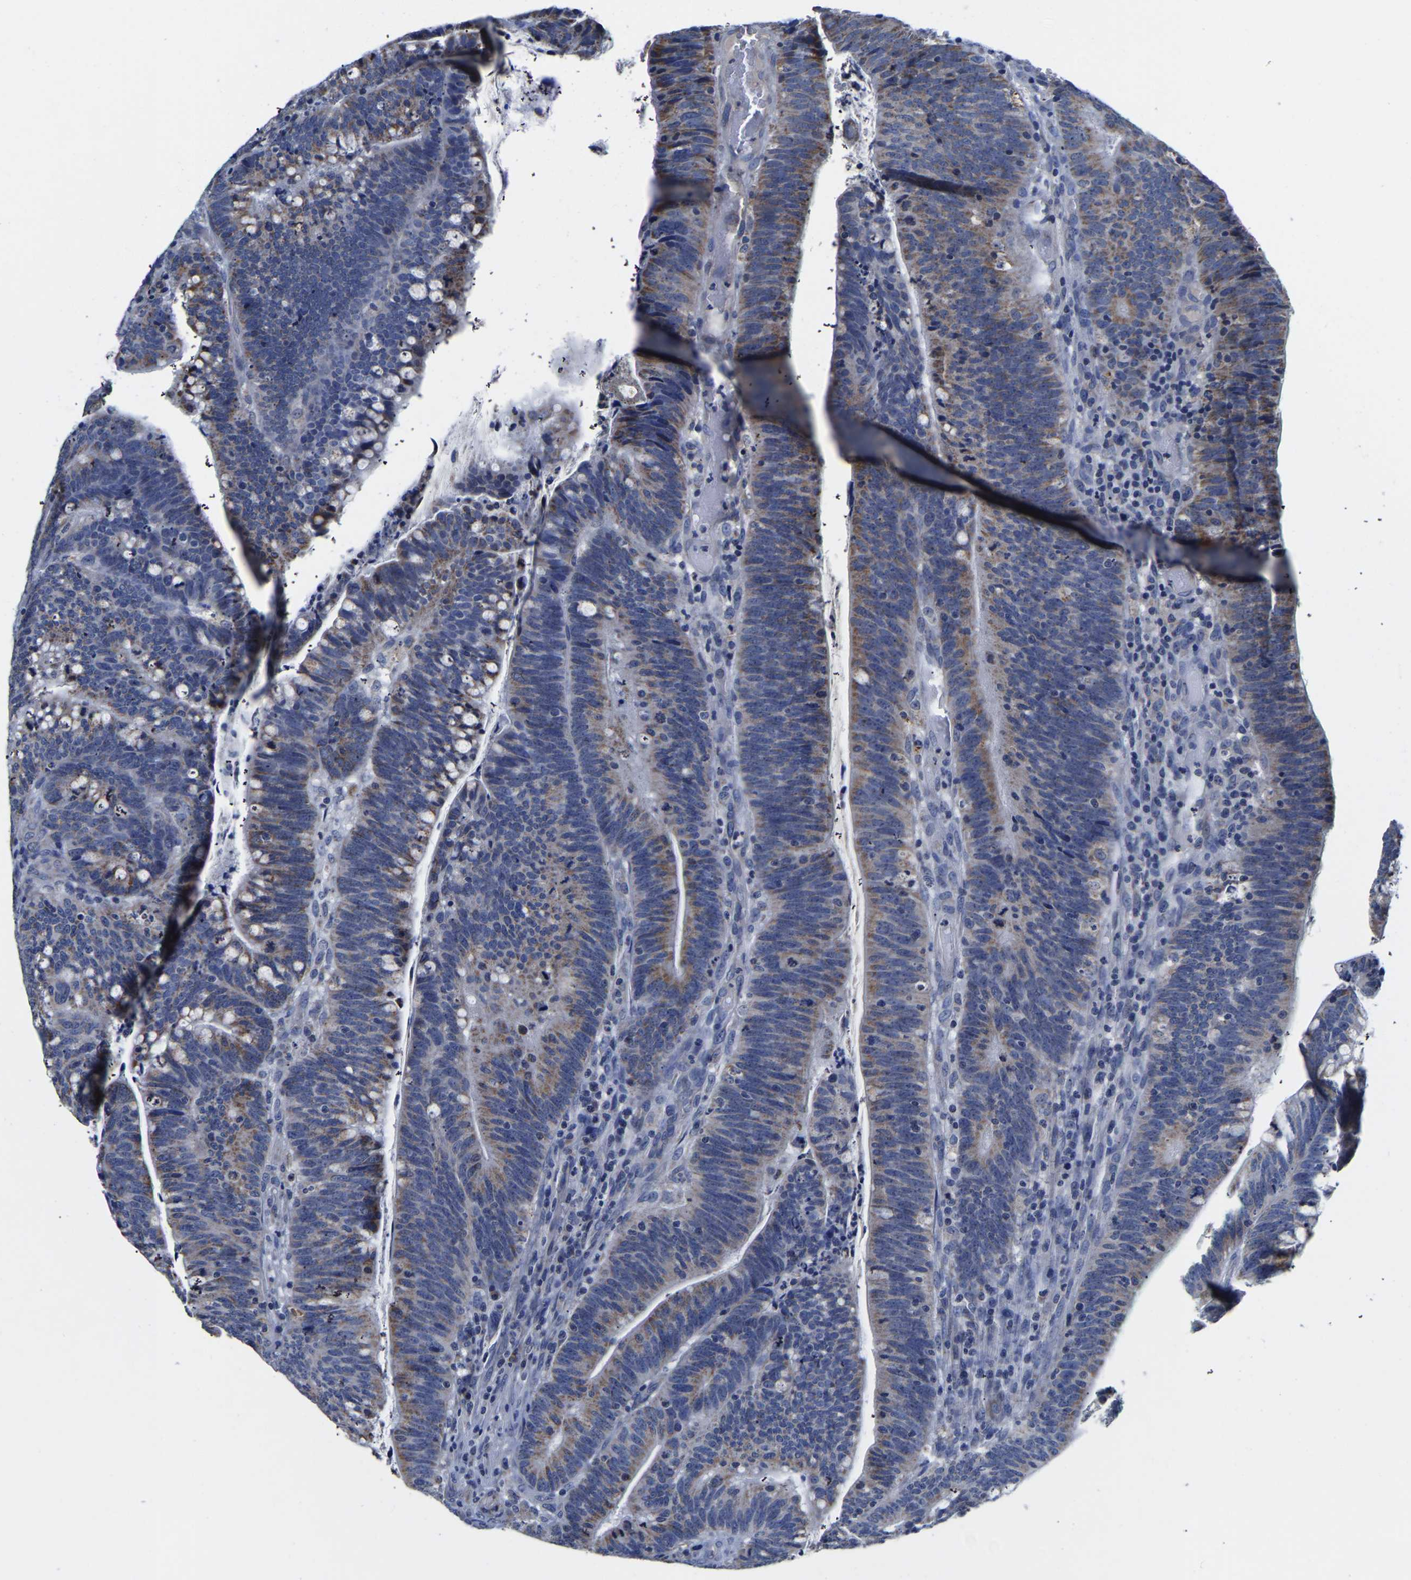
{"staining": {"intensity": "moderate", "quantity": "25%-75%", "location": "cytoplasmic/membranous"}, "tissue": "colorectal cancer", "cell_type": "Tumor cells", "image_type": "cancer", "snomed": [{"axis": "morphology", "description": "Normal tissue, NOS"}, {"axis": "morphology", "description": "Adenocarcinoma, NOS"}, {"axis": "topography", "description": "Colon"}], "caption": "DAB (3,3'-diaminobenzidine) immunohistochemical staining of adenocarcinoma (colorectal) demonstrates moderate cytoplasmic/membranous protein expression in about 25%-75% of tumor cells. The staining was performed using DAB, with brown indicating positive protein expression. Nuclei are stained blue with hematoxylin.", "gene": "FGD5", "patient": {"sex": "female", "age": 66}}